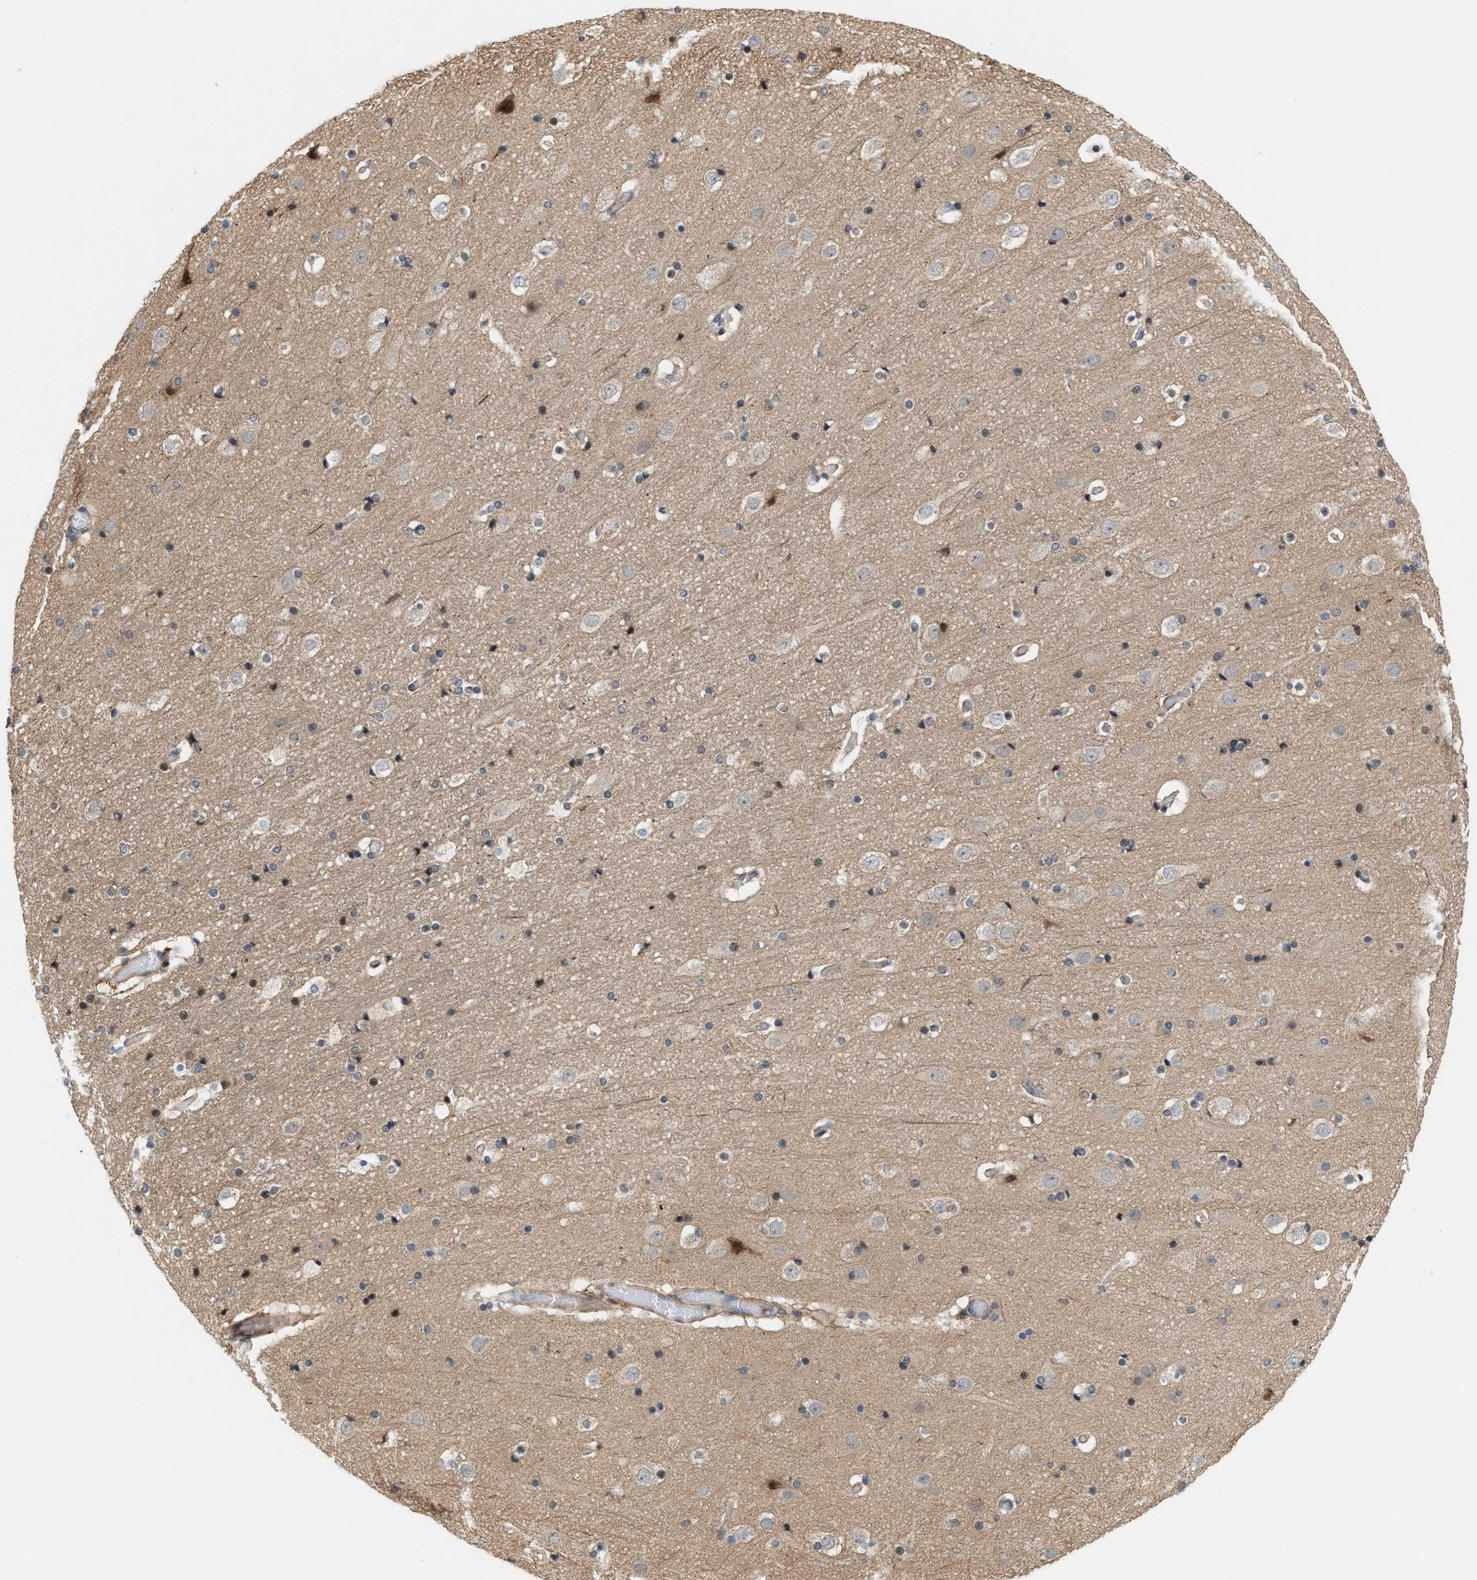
{"staining": {"intensity": "weak", "quantity": ">75%", "location": "cytoplasmic/membranous"}, "tissue": "cerebral cortex", "cell_type": "Endothelial cells", "image_type": "normal", "snomed": [{"axis": "morphology", "description": "Normal tissue, NOS"}, {"axis": "topography", "description": "Cerebral cortex"}], "caption": "A photomicrograph of human cerebral cortex stained for a protein demonstrates weak cytoplasmic/membranous brown staining in endothelial cells. (IHC, brightfield microscopy, high magnification).", "gene": "MFSD6", "patient": {"sex": "male", "age": 57}}